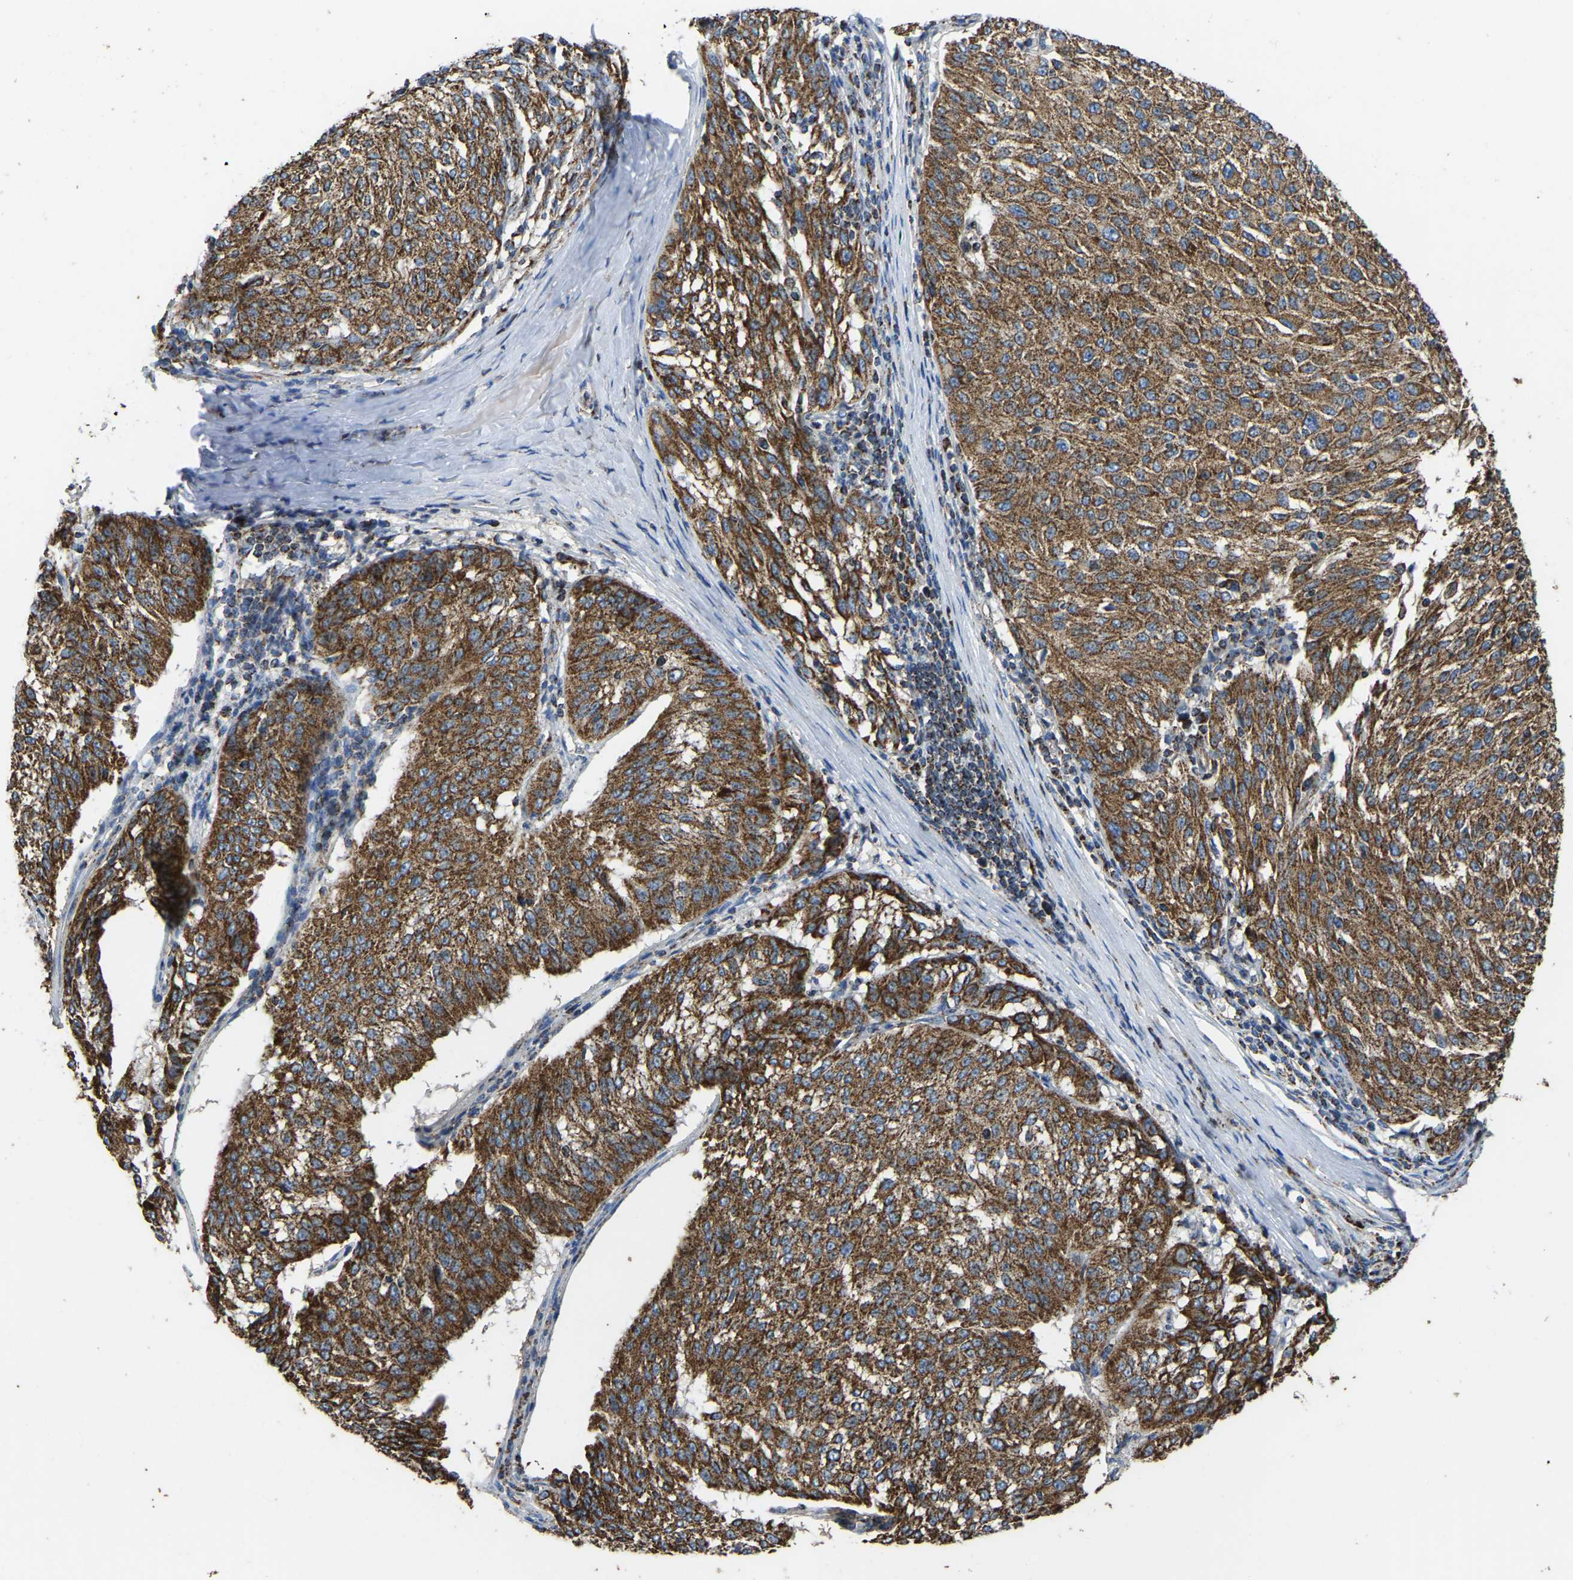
{"staining": {"intensity": "moderate", "quantity": ">75%", "location": "cytoplasmic/membranous"}, "tissue": "melanoma", "cell_type": "Tumor cells", "image_type": "cancer", "snomed": [{"axis": "morphology", "description": "Malignant melanoma, NOS"}, {"axis": "topography", "description": "Skin"}], "caption": "Immunohistochemical staining of melanoma displays moderate cytoplasmic/membranous protein positivity in approximately >75% of tumor cells. (IHC, brightfield microscopy, high magnification).", "gene": "ETFA", "patient": {"sex": "female", "age": 72}}